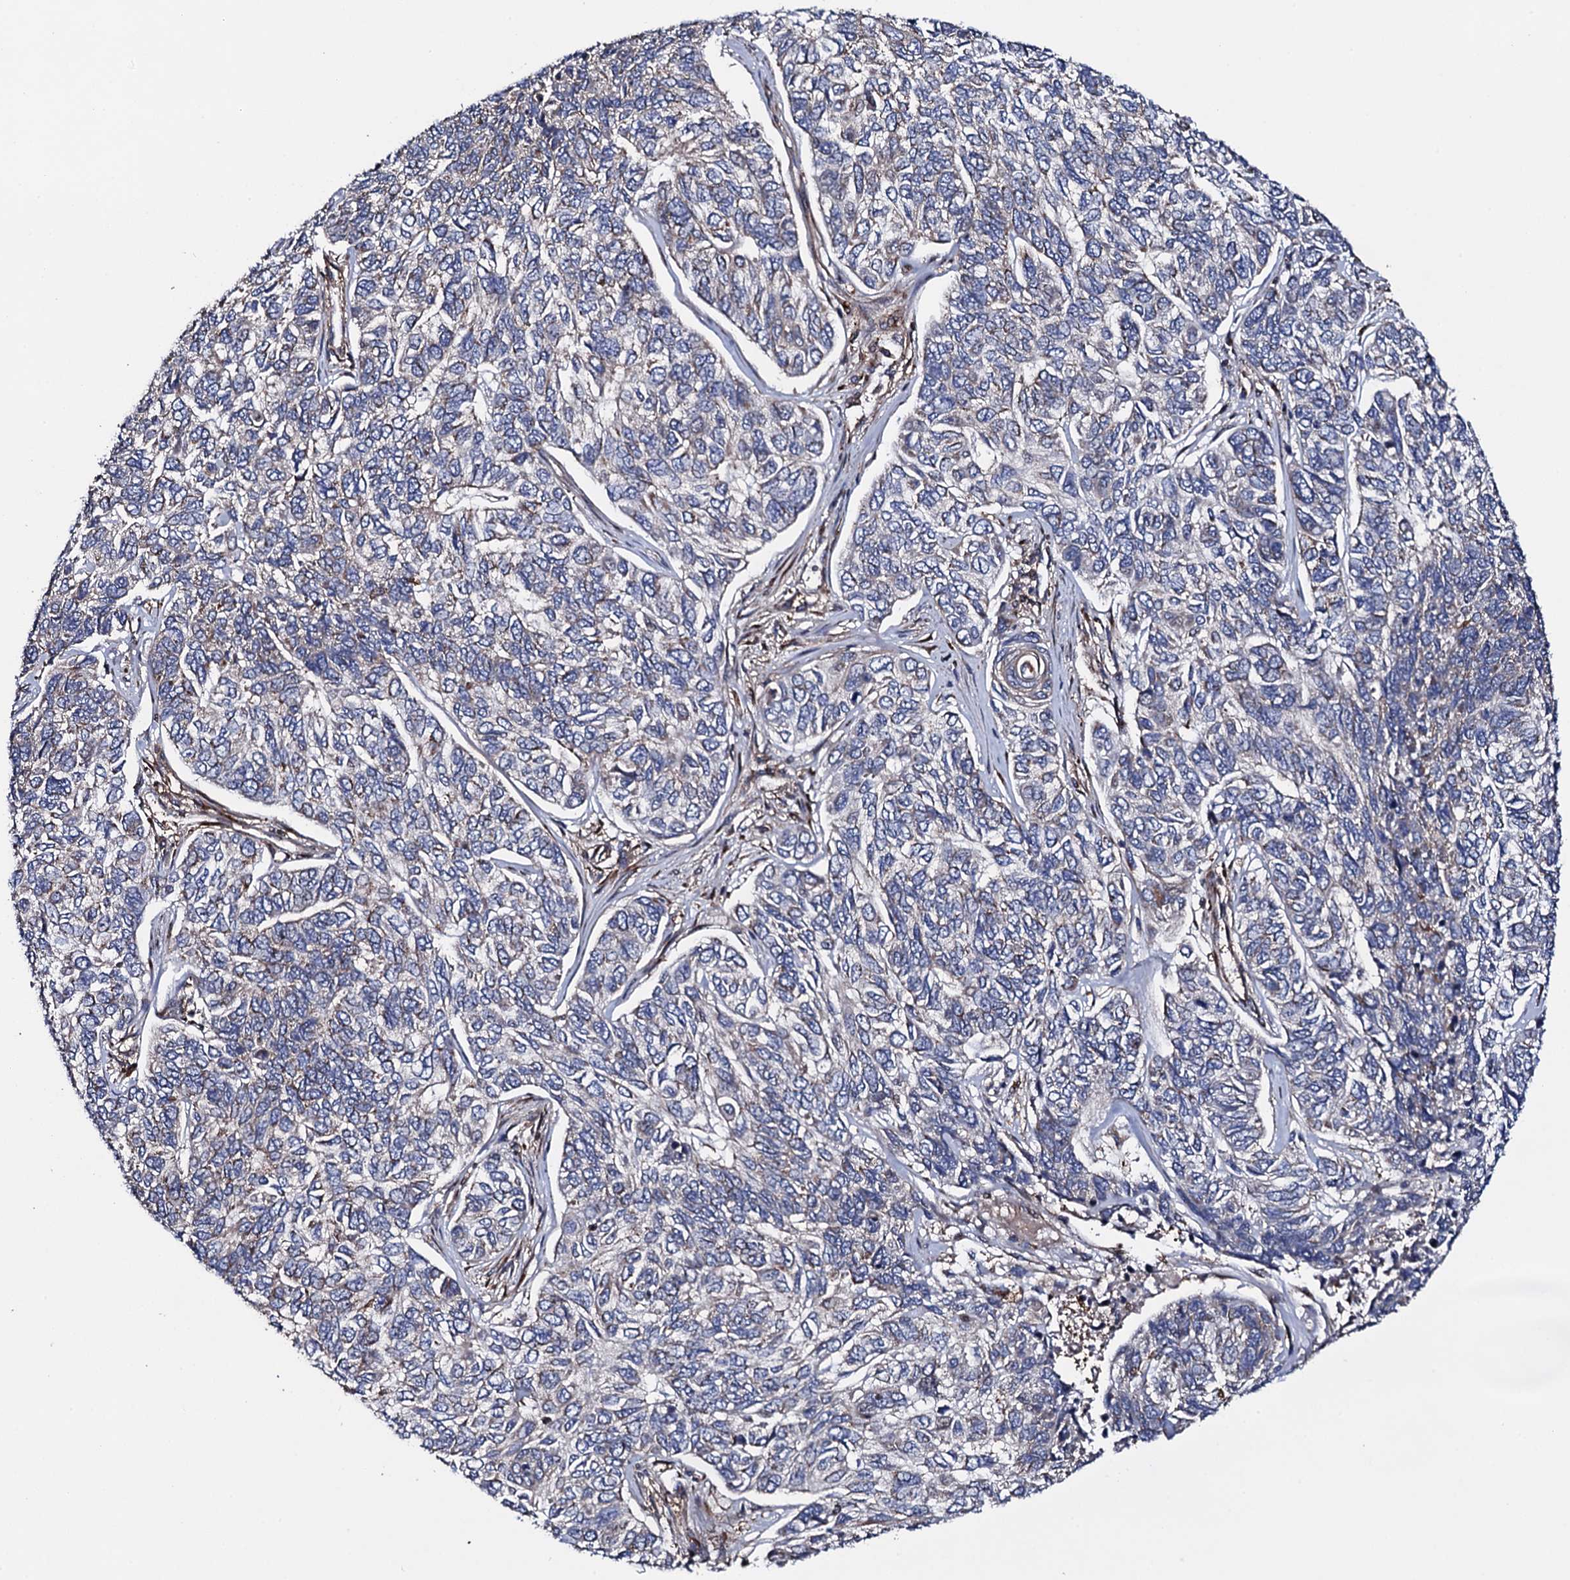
{"staining": {"intensity": "negative", "quantity": "none", "location": "none"}, "tissue": "skin cancer", "cell_type": "Tumor cells", "image_type": "cancer", "snomed": [{"axis": "morphology", "description": "Basal cell carcinoma"}, {"axis": "topography", "description": "Skin"}], "caption": "There is no significant staining in tumor cells of skin cancer (basal cell carcinoma).", "gene": "PLET1", "patient": {"sex": "female", "age": 65}}